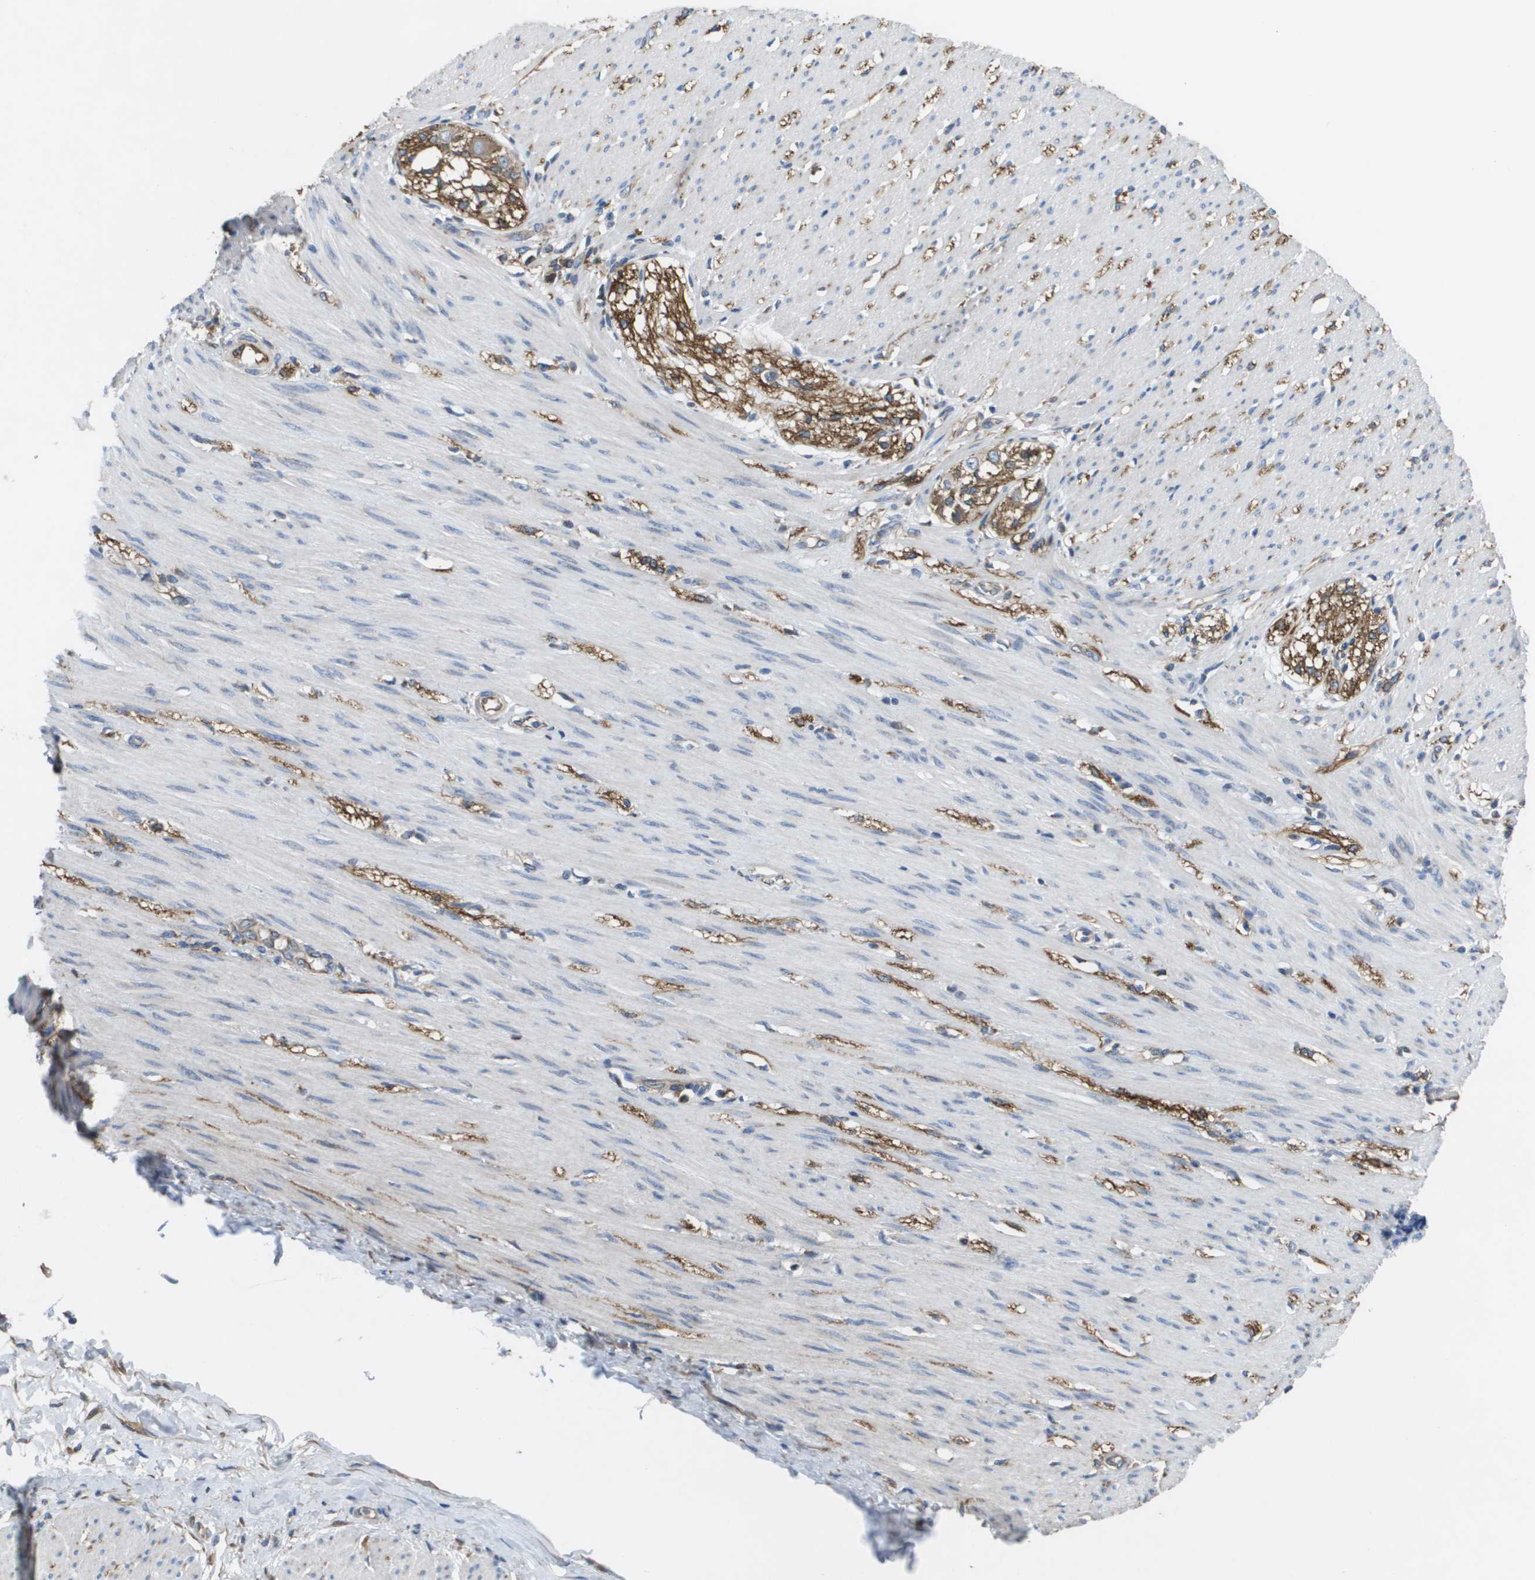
{"staining": {"intensity": "weak", "quantity": ">75%", "location": "cytoplasmic/membranous"}, "tissue": "adipose tissue", "cell_type": "Adipocytes", "image_type": "normal", "snomed": [{"axis": "morphology", "description": "Normal tissue, NOS"}, {"axis": "morphology", "description": "Adenocarcinoma, NOS"}, {"axis": "topography", "description": "Colon"}, {"axis": "topography", "description": "Peripheral nerve tissue"}], "caption": "Immunohistochemistry (IHC) staining of benign adipose tissue, which demonstrates low levels of weak cytoplasmic/membranous expression in approximately >75% of adipocytes indicating weak cytoplasmic/membranous protein staining. The staining was performed using DAB (brown) for protein detection and nuclei were counterstained in hematoxylin (blue).", "gene": "CLCN2", "patient": {"sex": "male", "age": 14}}